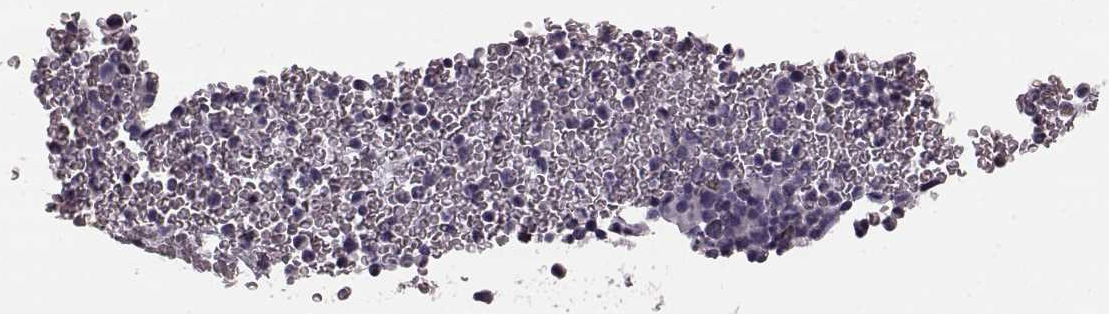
{"staining": {"intensity": "negative", "quantity": "none", "location": "none"}, "tissue": "bone marrow", "cell_type": "Hematopoietic cells", "image_type": "normal", "snomed": [{"axis": "morphology", "description": "Normal tissue, NOS"}, {"axis": "topography", "description": "Bone marrow"}], "caption": "DAB immunohistochemical staining of normal bone marrow shows no significant staining in hematopoietic cells. (DAB immunohistochemistry with hematoxylin counter stain).", "gene": "PRKCE", "patient": {"sex": "female", "age": 56}}